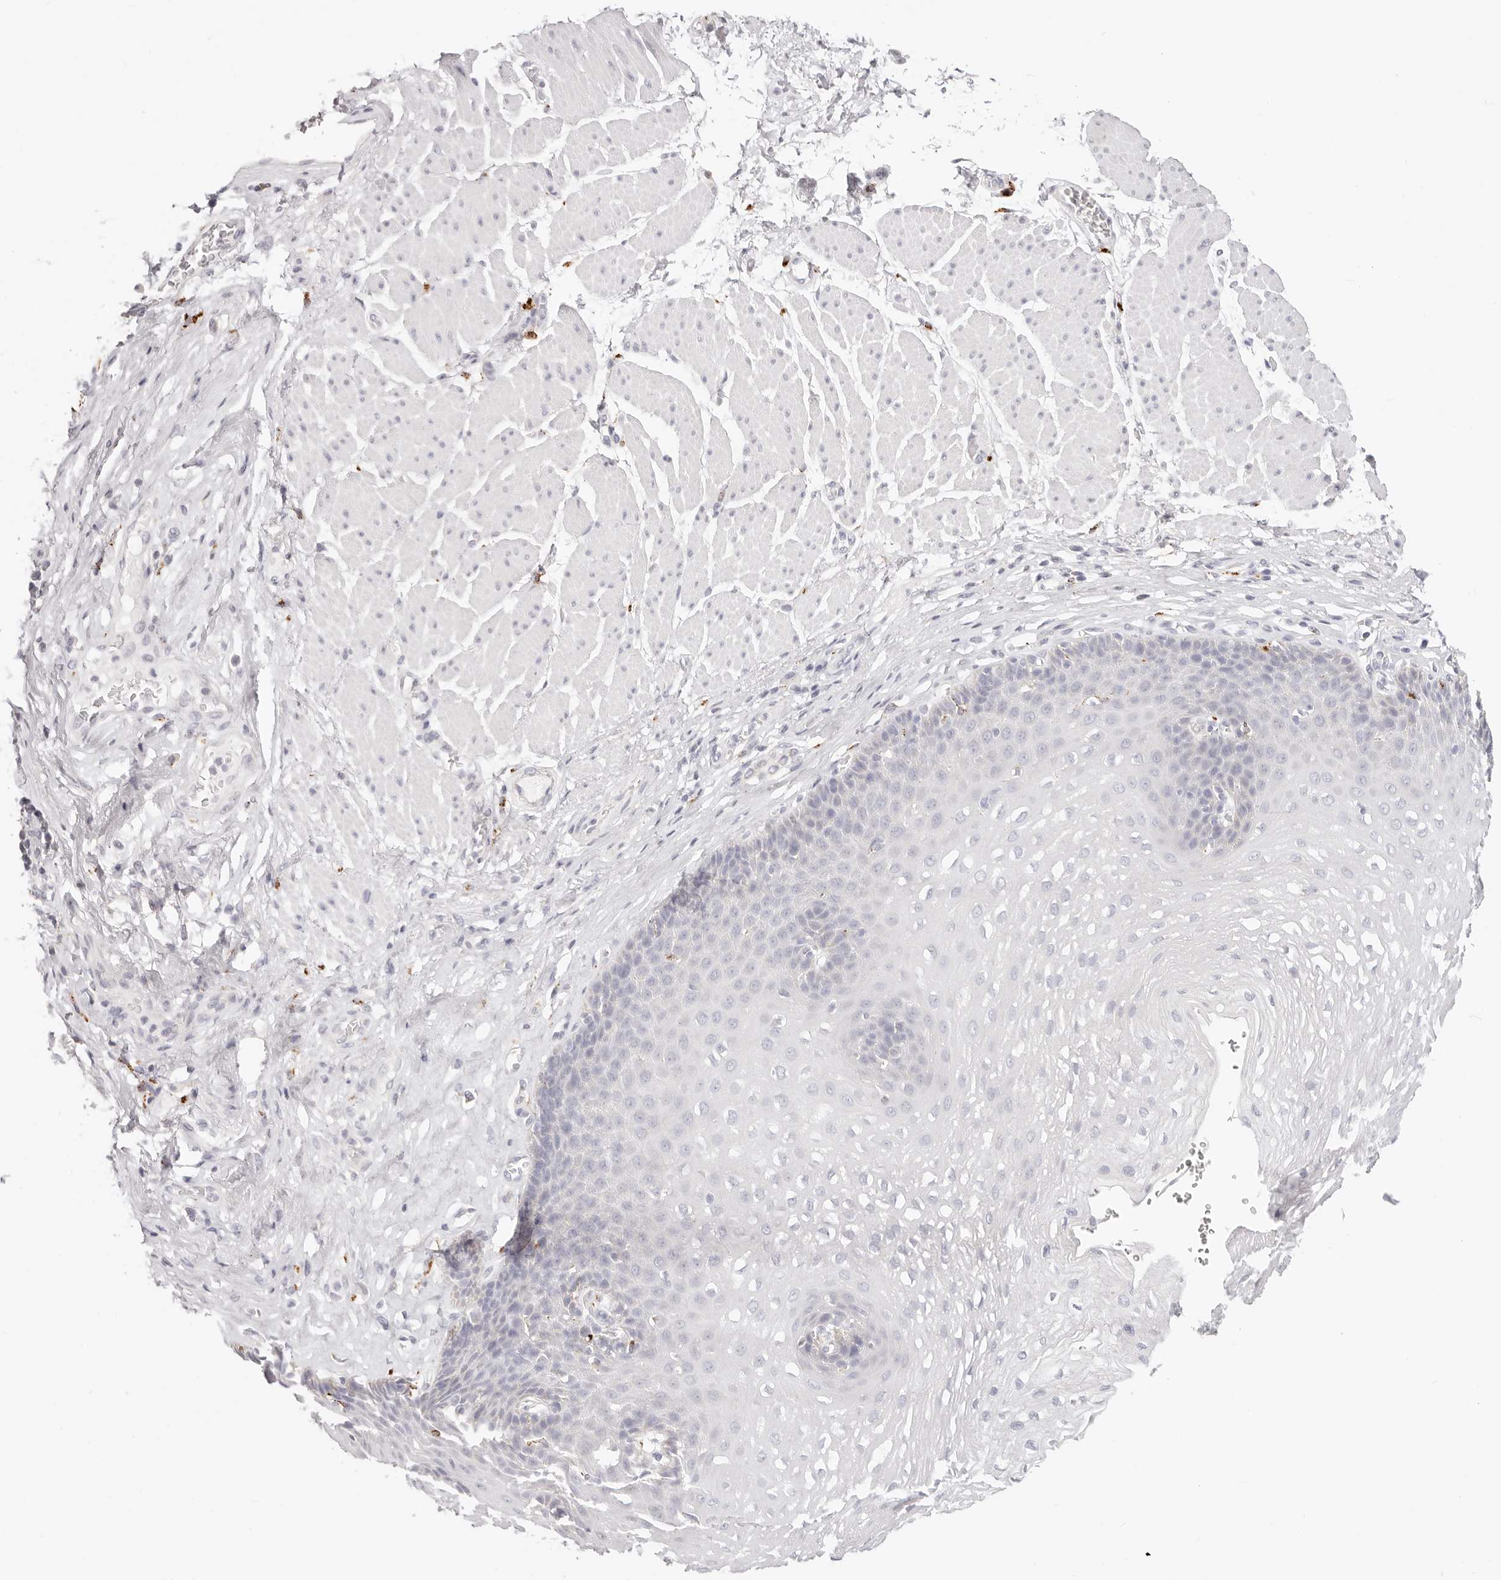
{"staining": {"intensity": "moderate", "quantity": "<25%", "location": "cytoplasmic/membranous"}, "tissue": "esophagus", "cell_type": "Squamous epithelial cells", "image_type": "normal", "snomed": [{"axis": "morphology", "description": "Normal tissue, NOS"}, {"axis": "topography", "description": "Esophagus"}], "caption": "A low amount of moderate cytoplasmic/membranous staining is seen in about <25% of squamous epithelial cells in unremarkable esophagus. (IHC, brightfield microscopy, high magnification).", "gene": "STKLD1", "patient": {"sex": "female", "age": 66}}